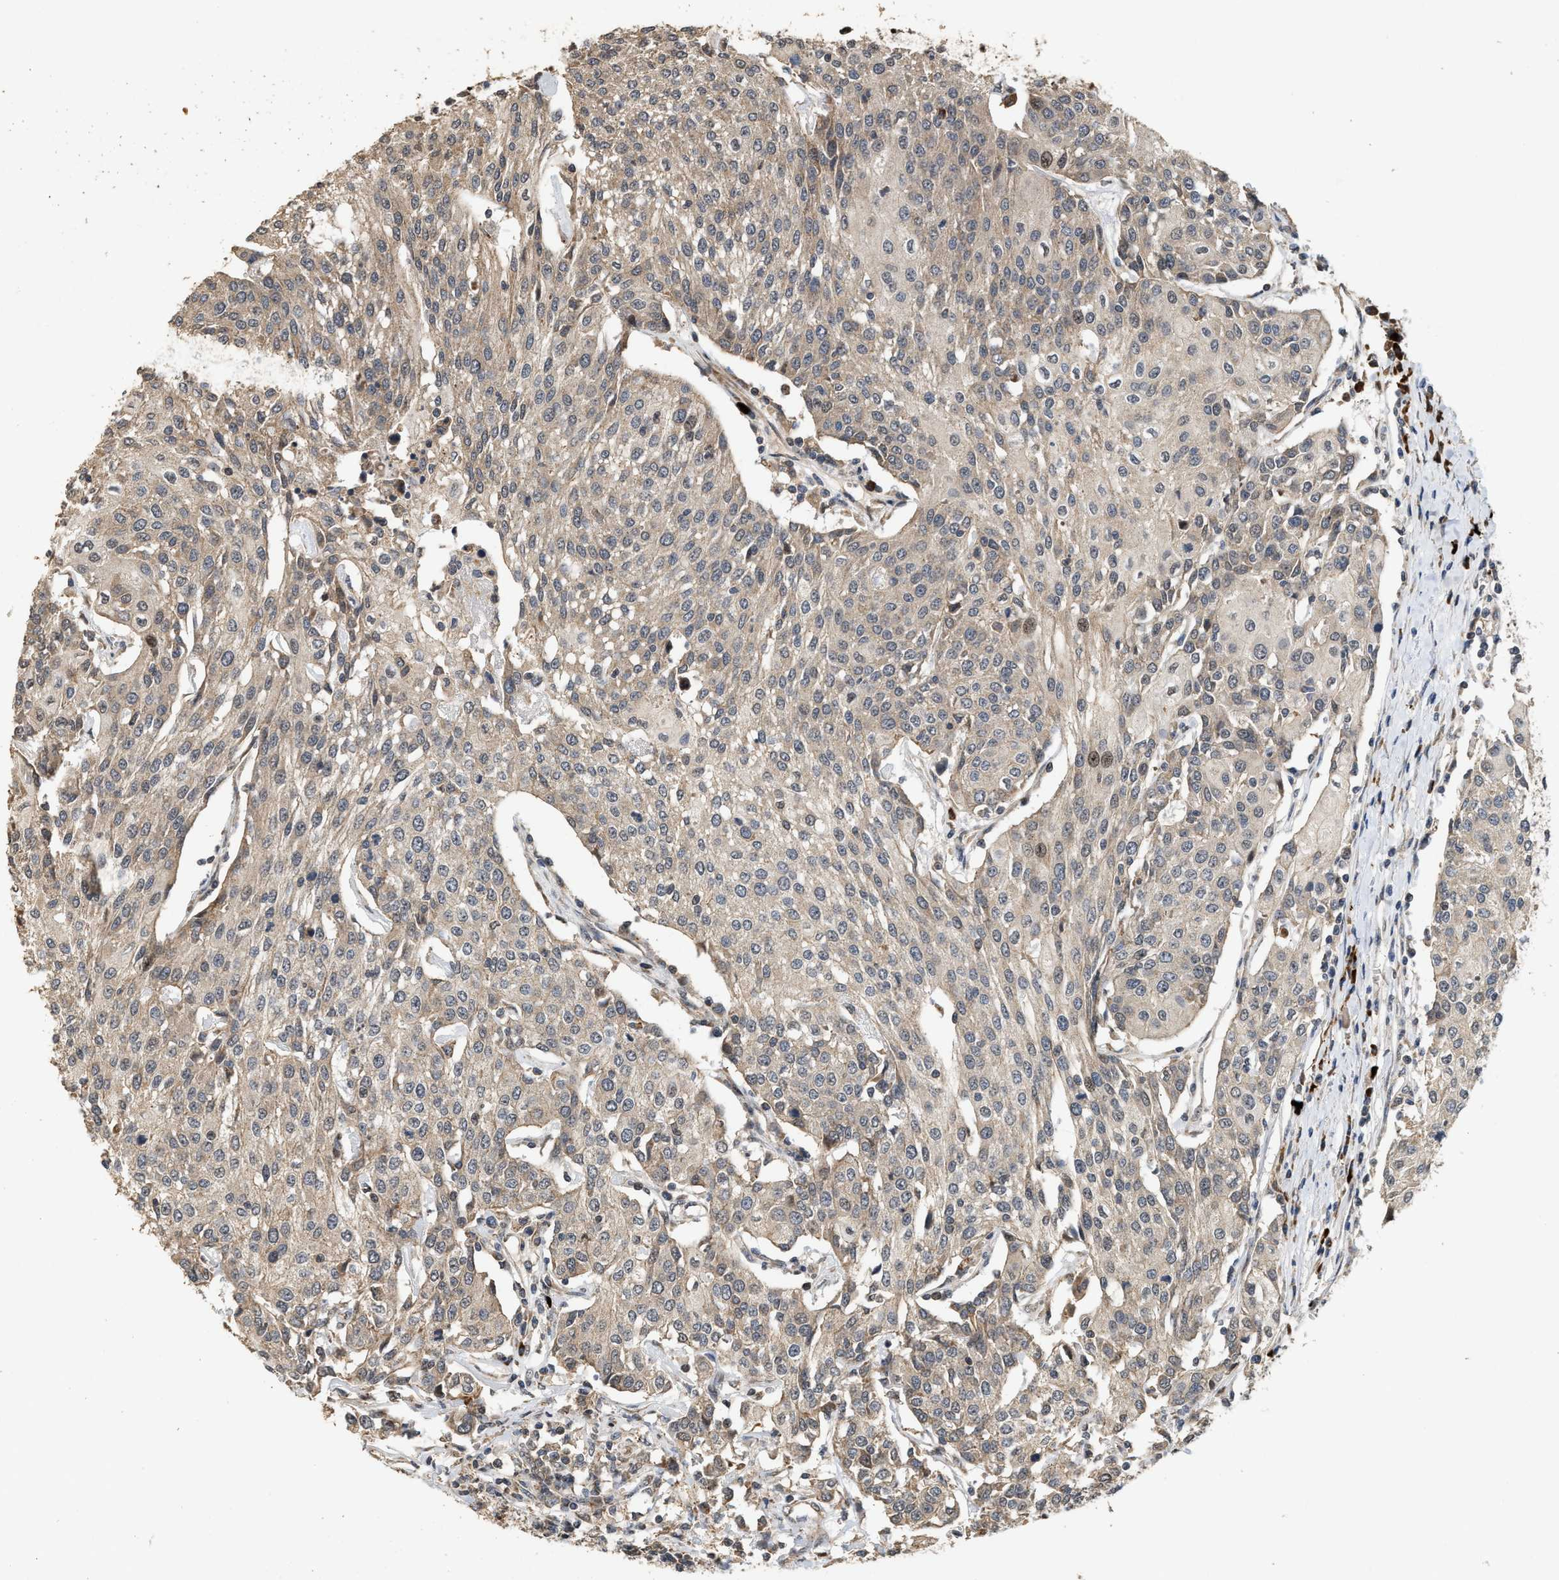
{"staining": {"intensity": "weak", "quantity": ">75%", "location": "cytoplasmic/membranous,nuclear"}, "tissue": "urothelial cancer", "cell_type": "Tumor cells", "image_type": "cancer", "snomed": [{"axis": "morphology", "description": "Urothelial carcinoma, High grade"}, {"axis": "topography", "description": "Urinary bladder"}], "caption": "An immunohistochemistry histopathology image of tumor tissue is shown. Protein staining in brown labels weak cytoplasmic/membranous and nuclear positivity in urothelial cancer within tumor cells. Nuclei are stained in blue.", "gene": "ELP2", "patient": {"sex": "female", "age": 85}}